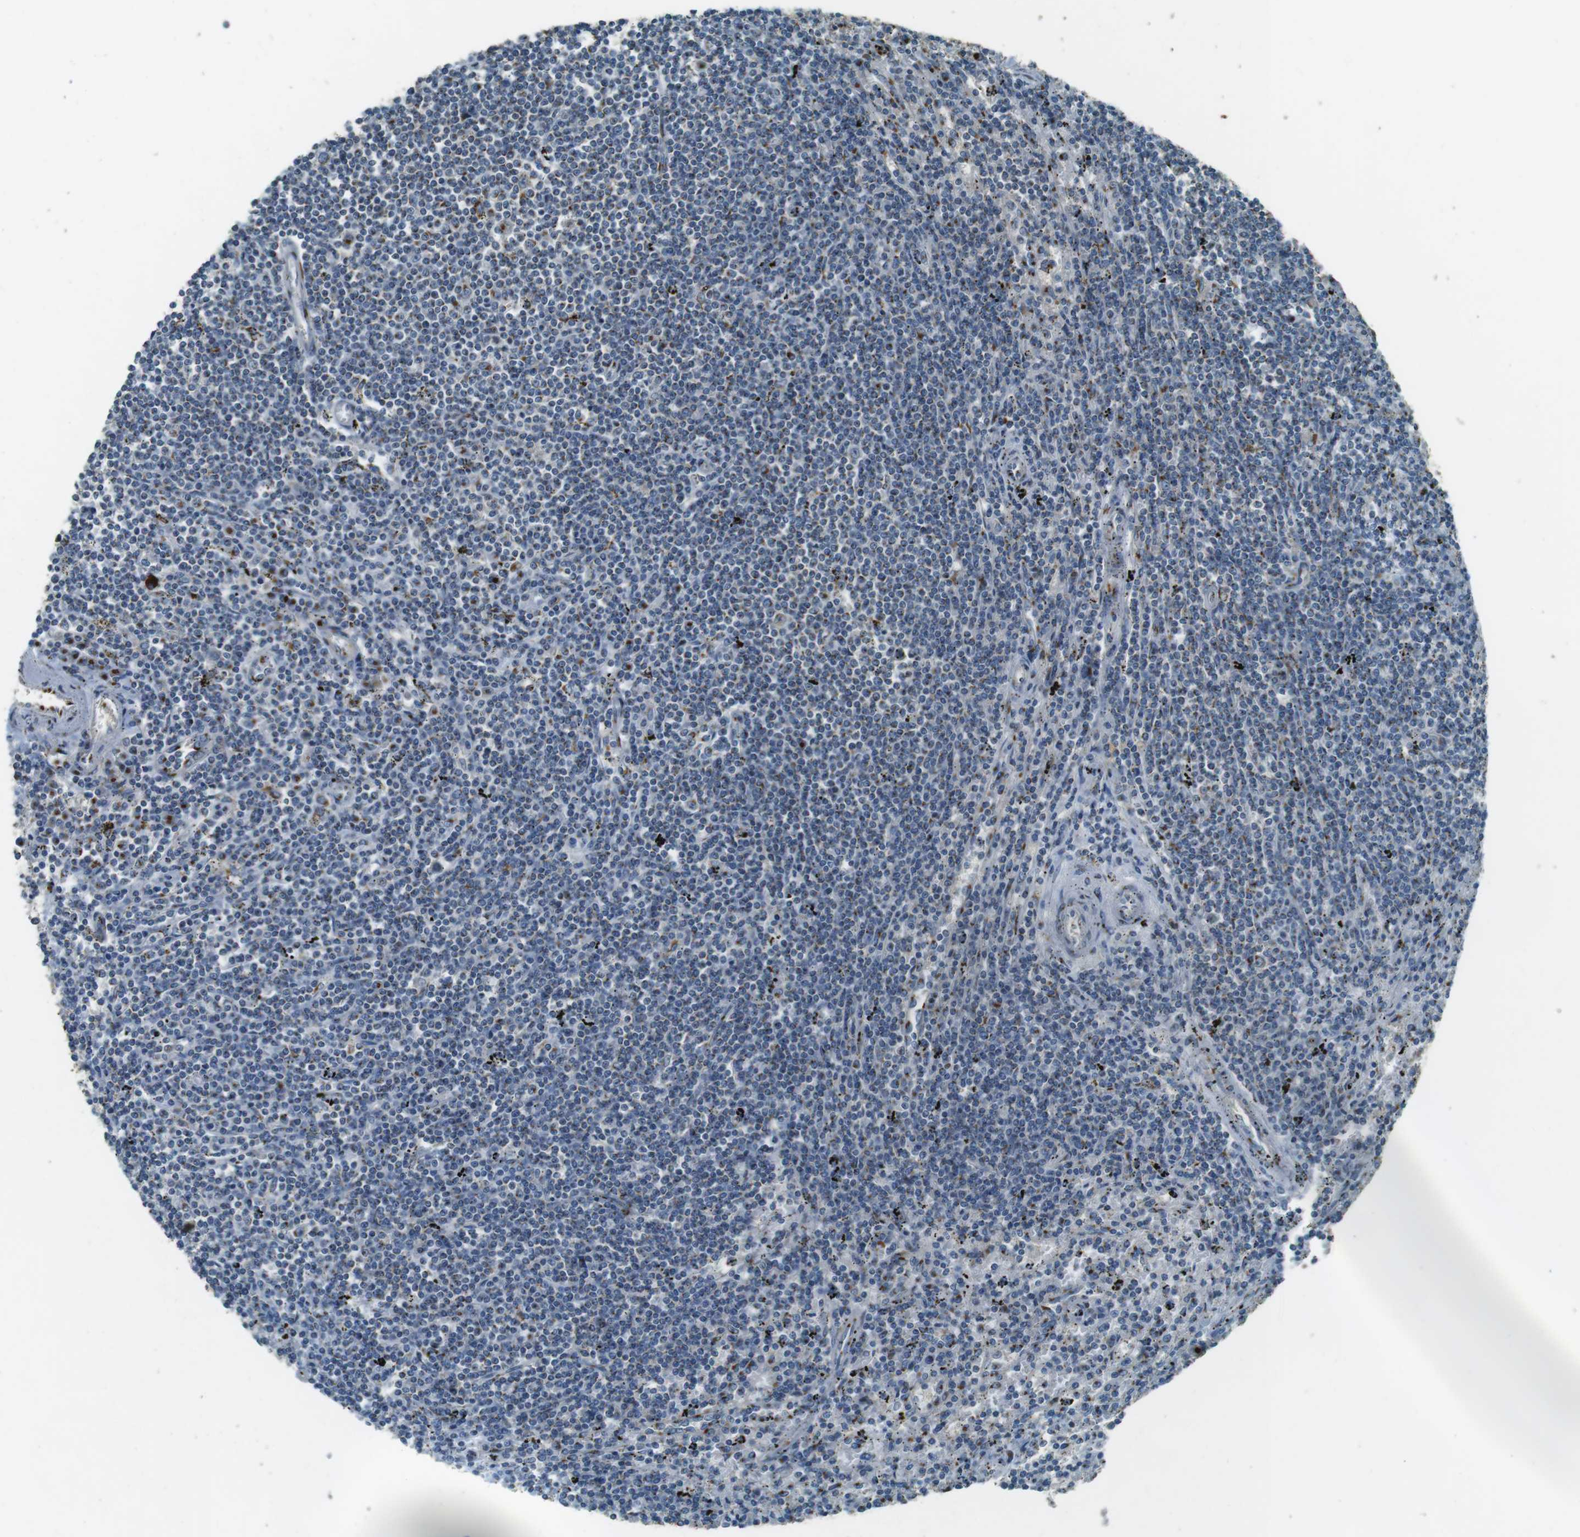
{"staining": {"intensity": "weak", "quantity": "25%-75%", "location": "cytoplasmic/membranous"}, "tissue": "lymphoma", "cell_type": "Tumor cells", "image_type": "cancer", "snomed": [{"axis": "morphology", "description": "Malignant lymphoma, non-Hodgkin's type, Low grade"}, {"axis": "topography", "description": "Spleen"}], "caption": "Lymphoma stained for a protein shows weak cytoplasmic/membranous positivity in tumor cells.", "gene": "TMEM115", "patient": {"sex": "male", "age": 76}}